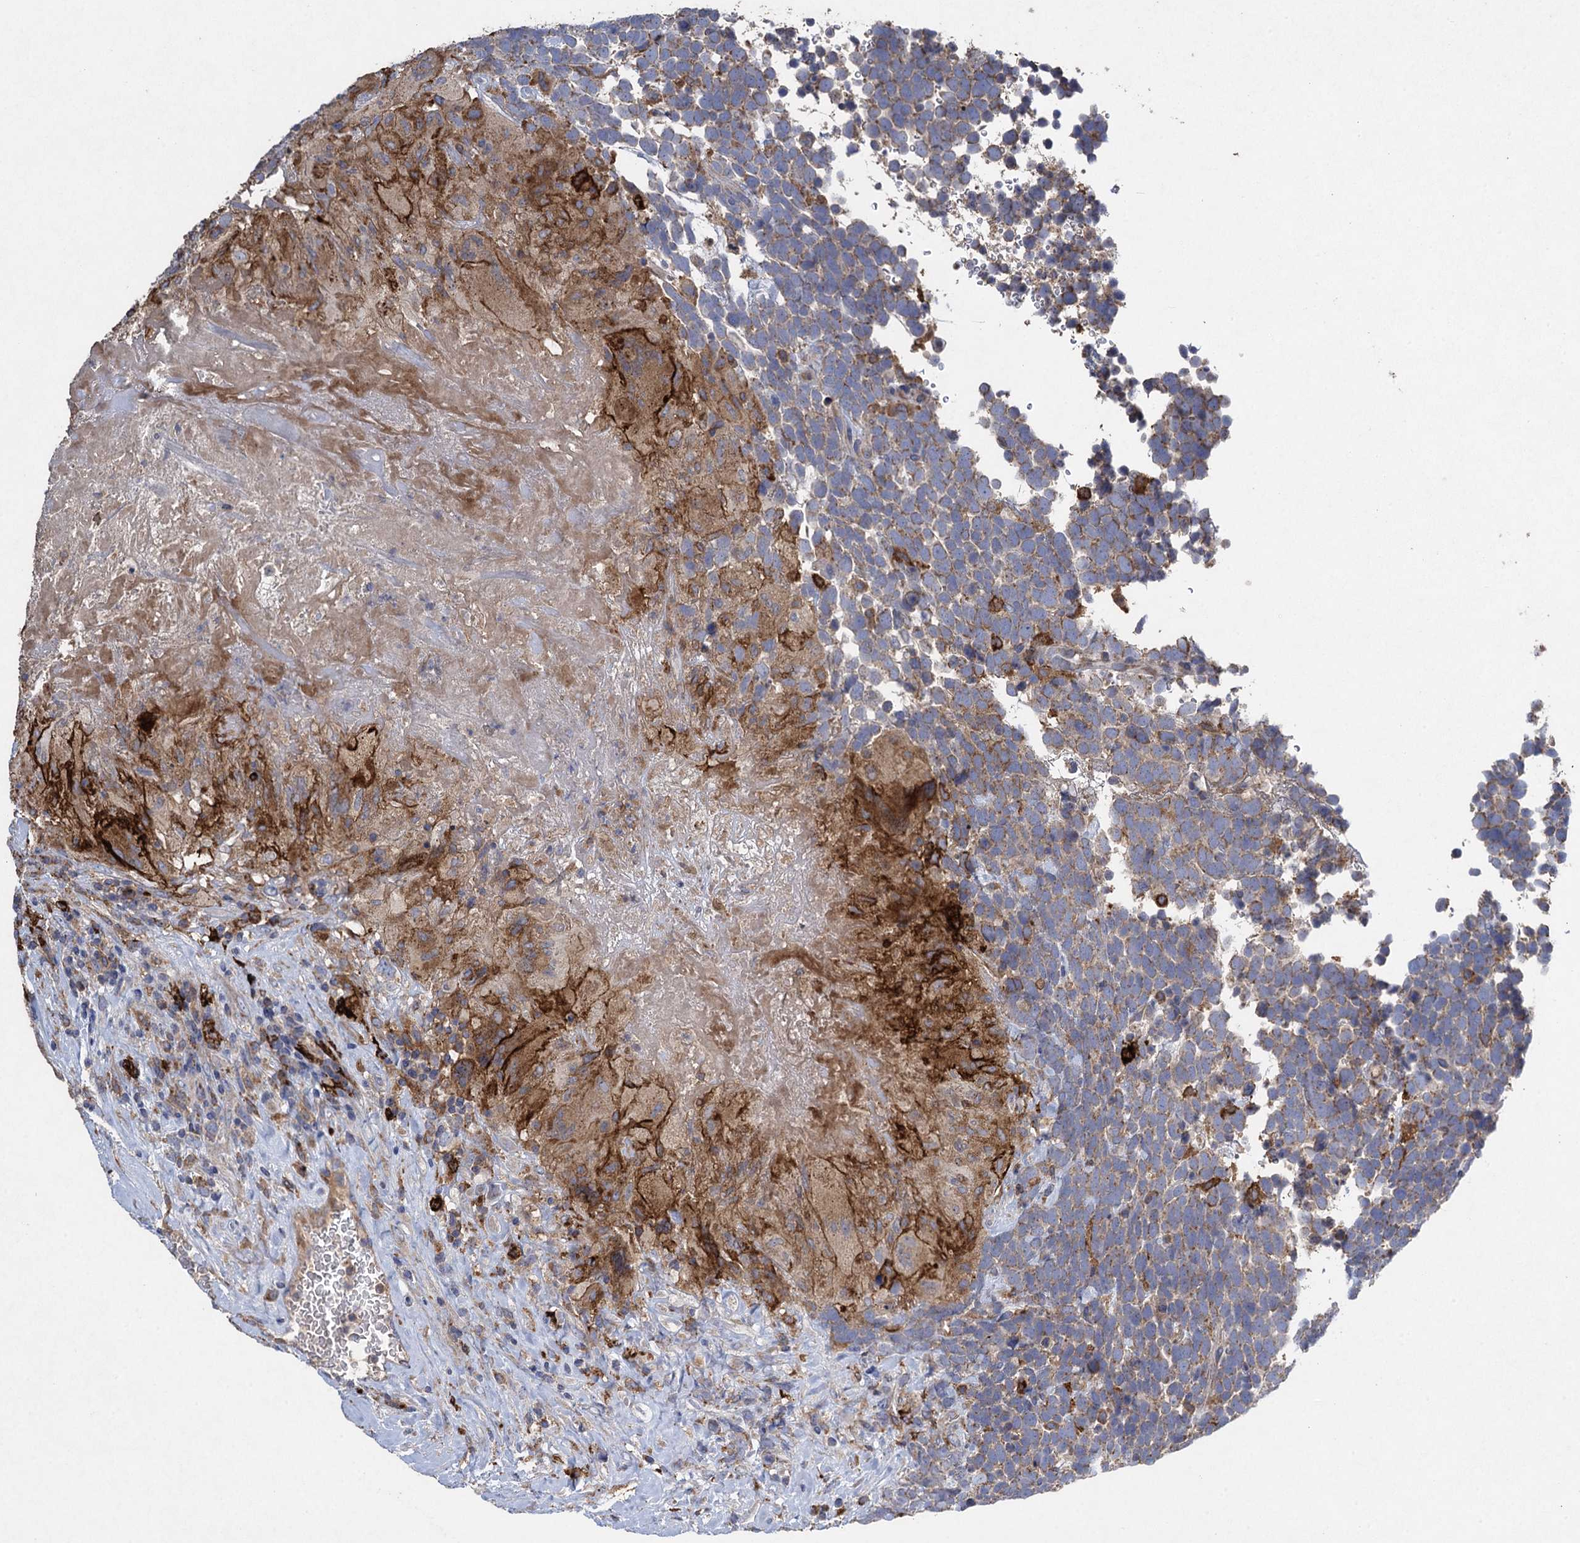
{"staining": {"intensity": "moderate", "quantity": "<25%", "location": "cytoplasmic/membranous"}, "tissue": "urothelial cancer", "cell_type": "Tumor cells", "image_type": "cancer", "snomed": [{"axis": "morphology", "description": "Urothelial carcinoma, High grade"}, {"axis": "topography", "description": "Urinary bladder"}], "caption": "A histopathology image of urothelial cancer stained for a protein demonstrates moderate cytoplasmic/membranous brown staining in tumor cells. (DAB (3,3'-diaminobenzidine) = brown stain, brightfield microscopy at high magnification).", "gene": "TXNDC11", "patient": {"sex": "female", "age": 82}}